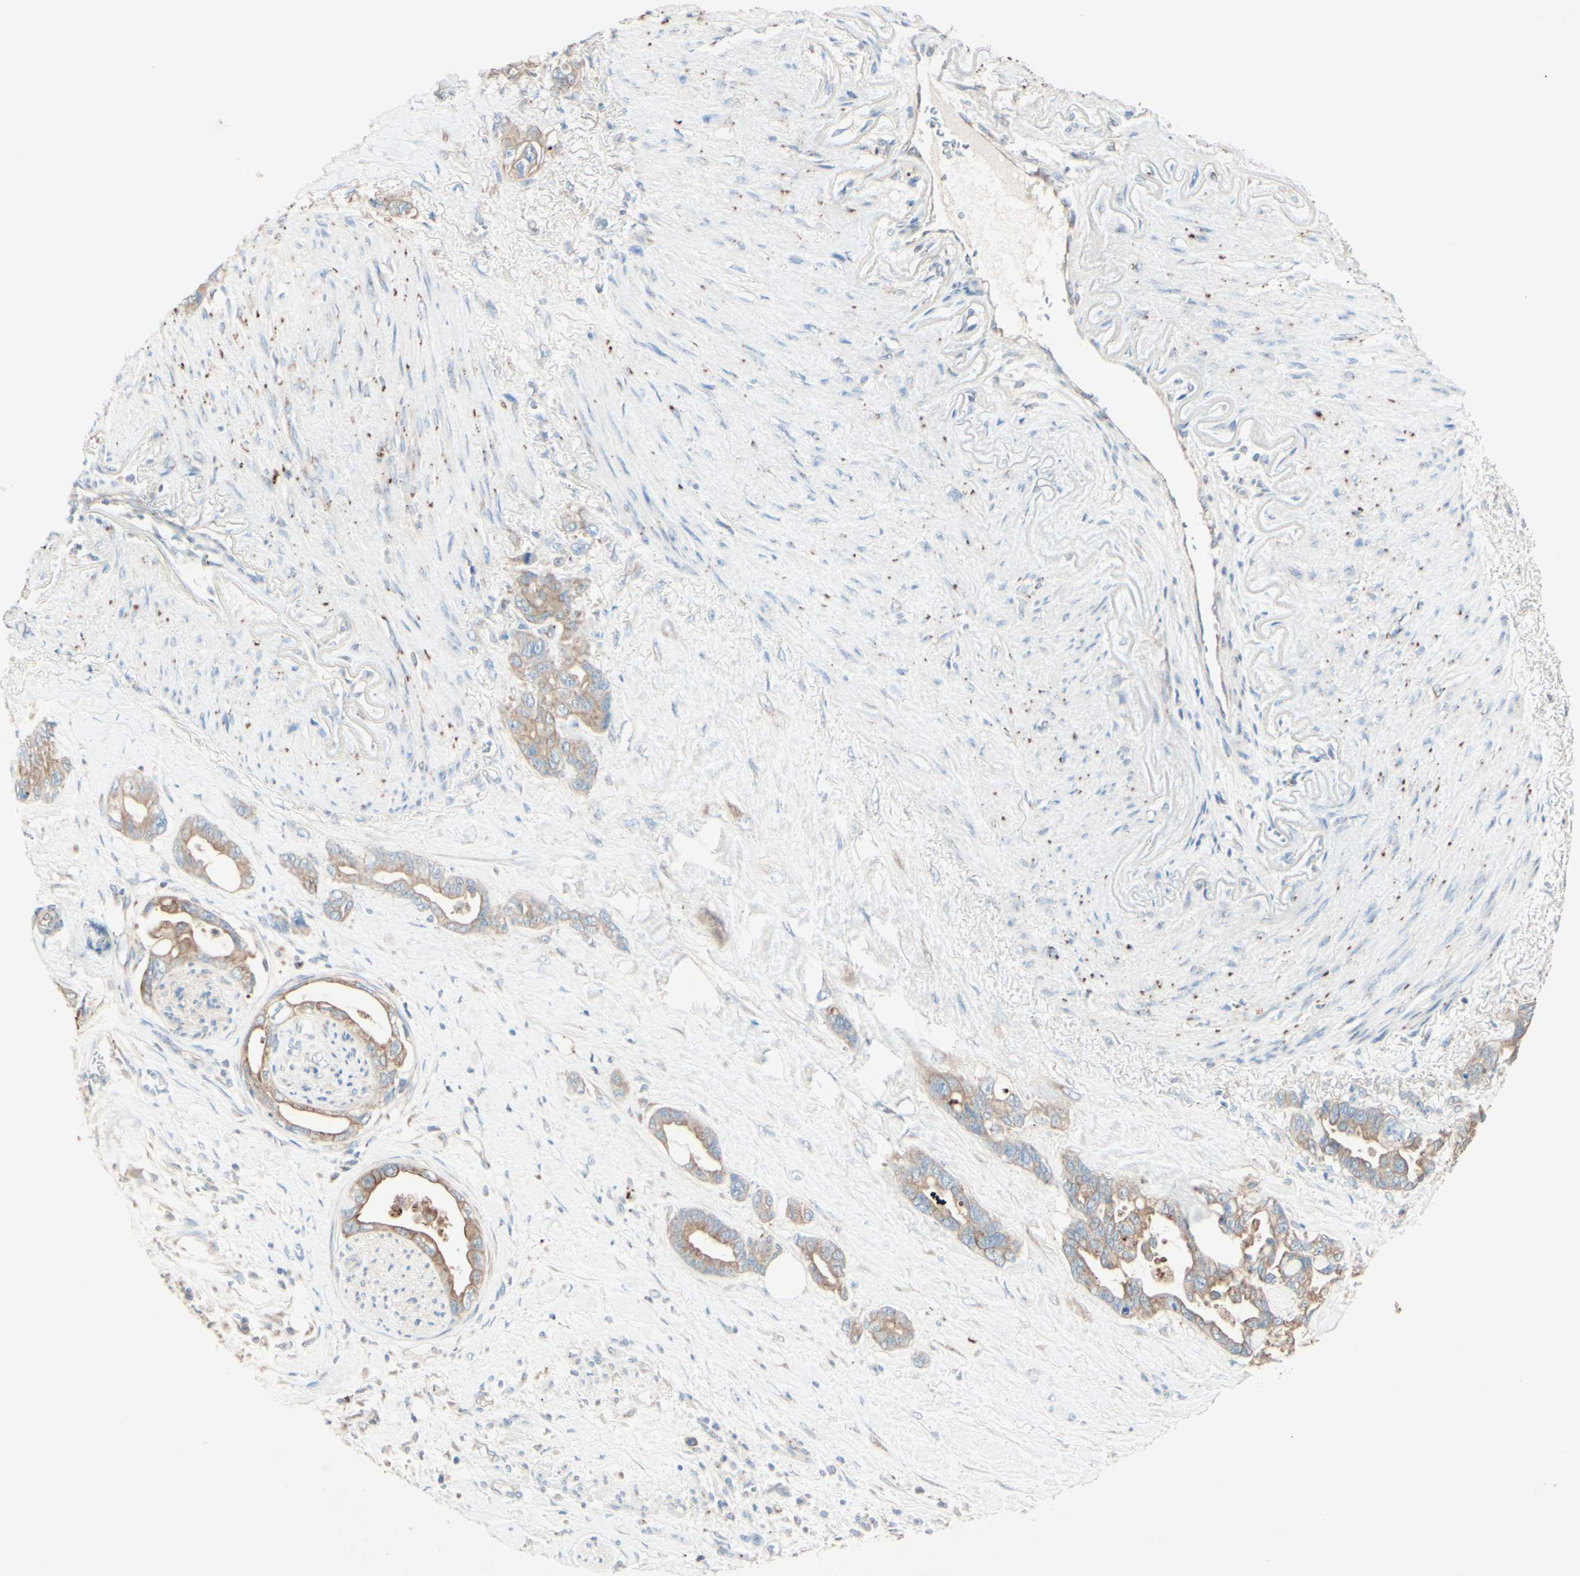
{"staining": {"intensity": "moderate", "quantity": ">75%", "location": "cytoplasmic/membranous"}, "tissue": "pancreatic cancer", "cell_type": "Tumor cells", "image_type": "cancer", "snomed": [{"axis": "morphology", "description": "Adenocarcinoma, NOS"}, {"axis": "topography", "description": "Pancreas"}], "caption": "Tumor cells show medium levels of moderate cytoplasmic/membranous expression in approximately >75% of cells in pancreatic cancer (adenocarcinoma).", "gene": "MTM1", "patient": {"sex": "male", "age": 70}}